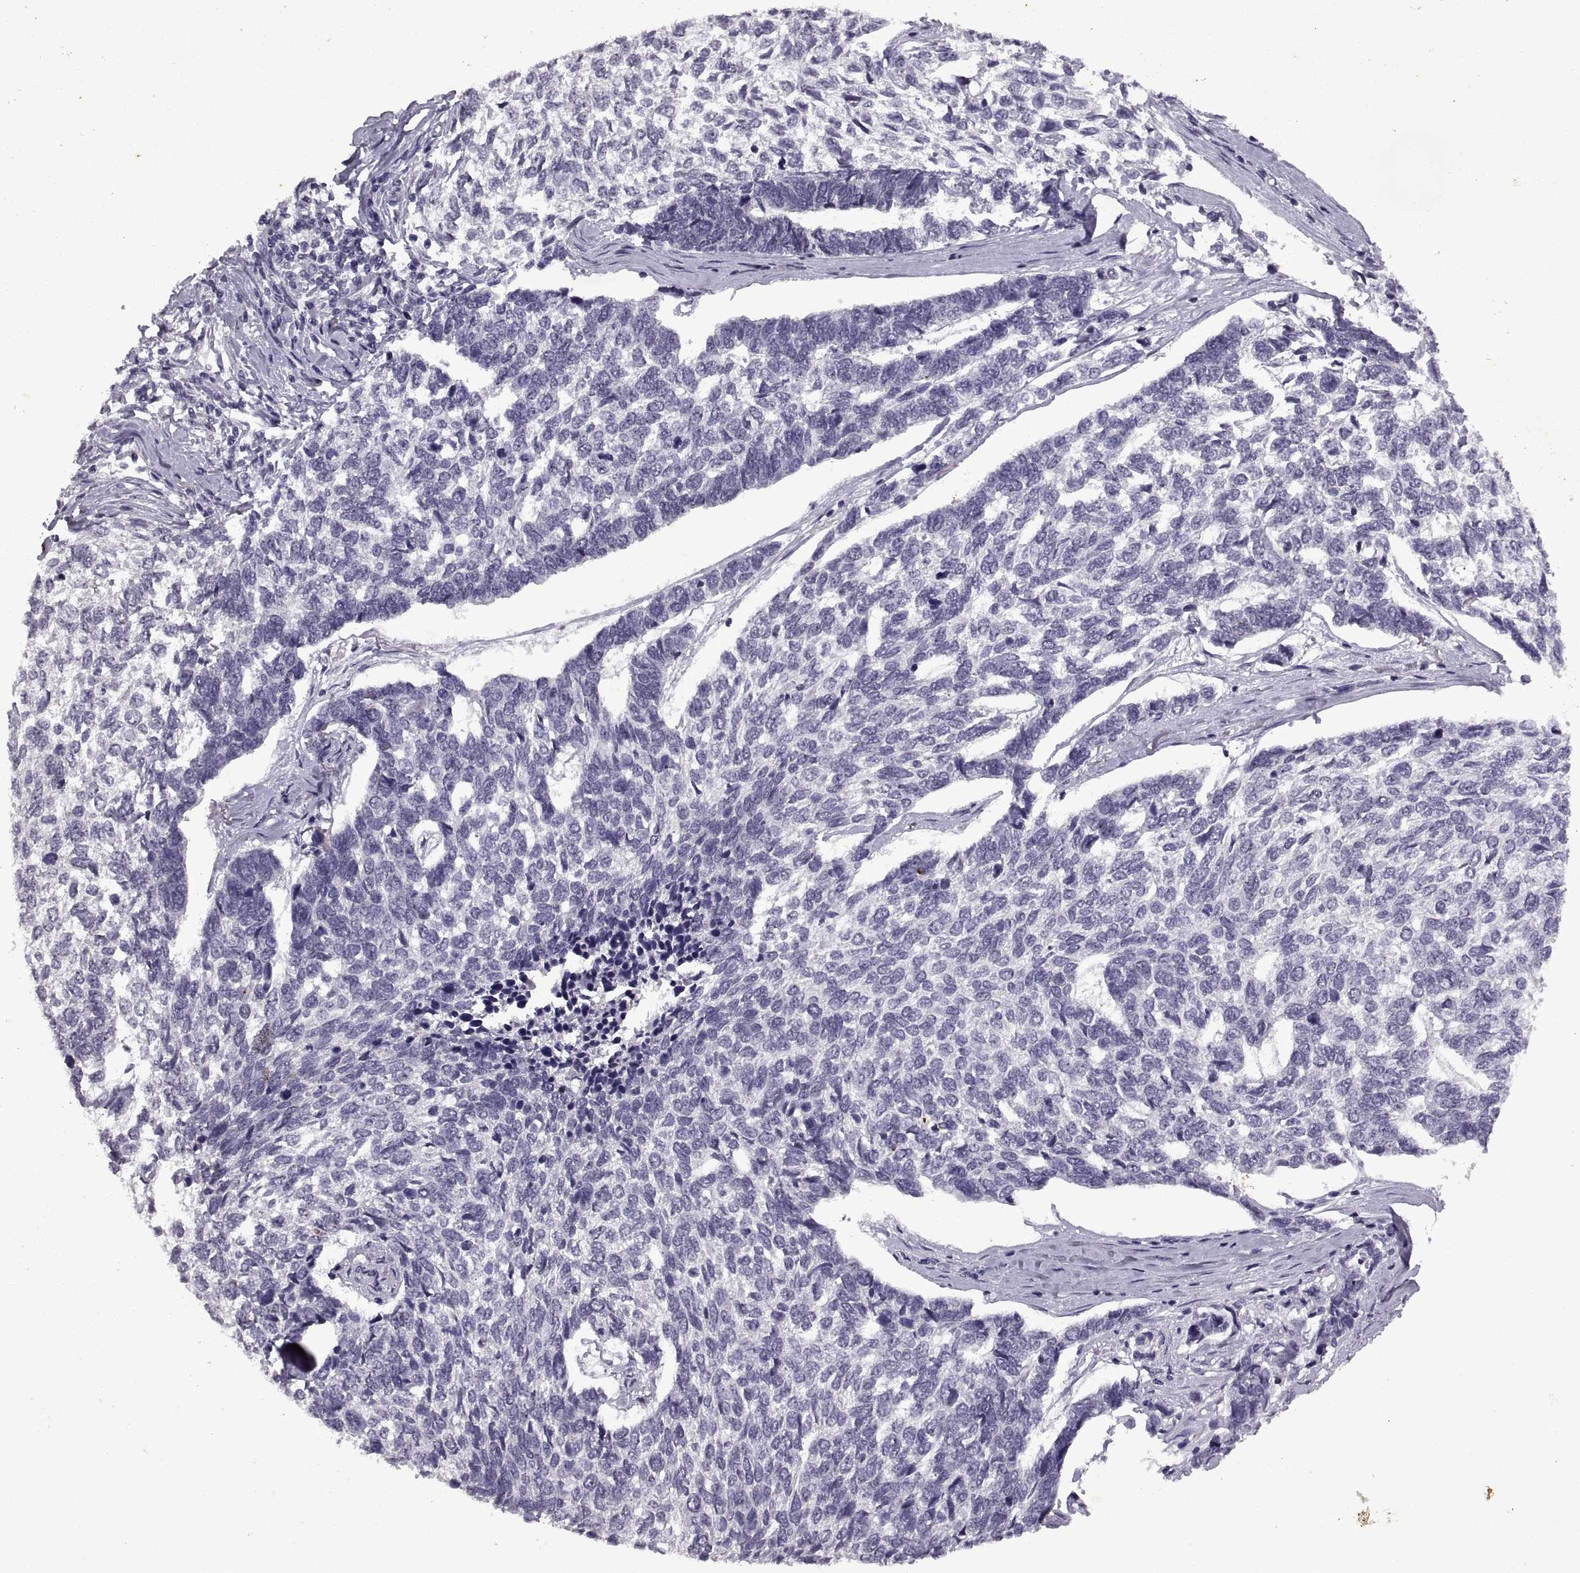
{"staining": {"intensity": "negative", "quantity": "none", "location": "none"}, "tissue": "skin cancer", "cell_type": "Tumor cells", "image_type": "cancer", "snomed": [{"axis": "morphology", "description": "Basal cell carcinoma"}, {"axis": "topography", "description": "Skin"}], "caption": "Tumor cells are negative for protein expression in human skin cancer.", "gene": "SINHCAF", "patient": {"sex": "female", "age": 65}}